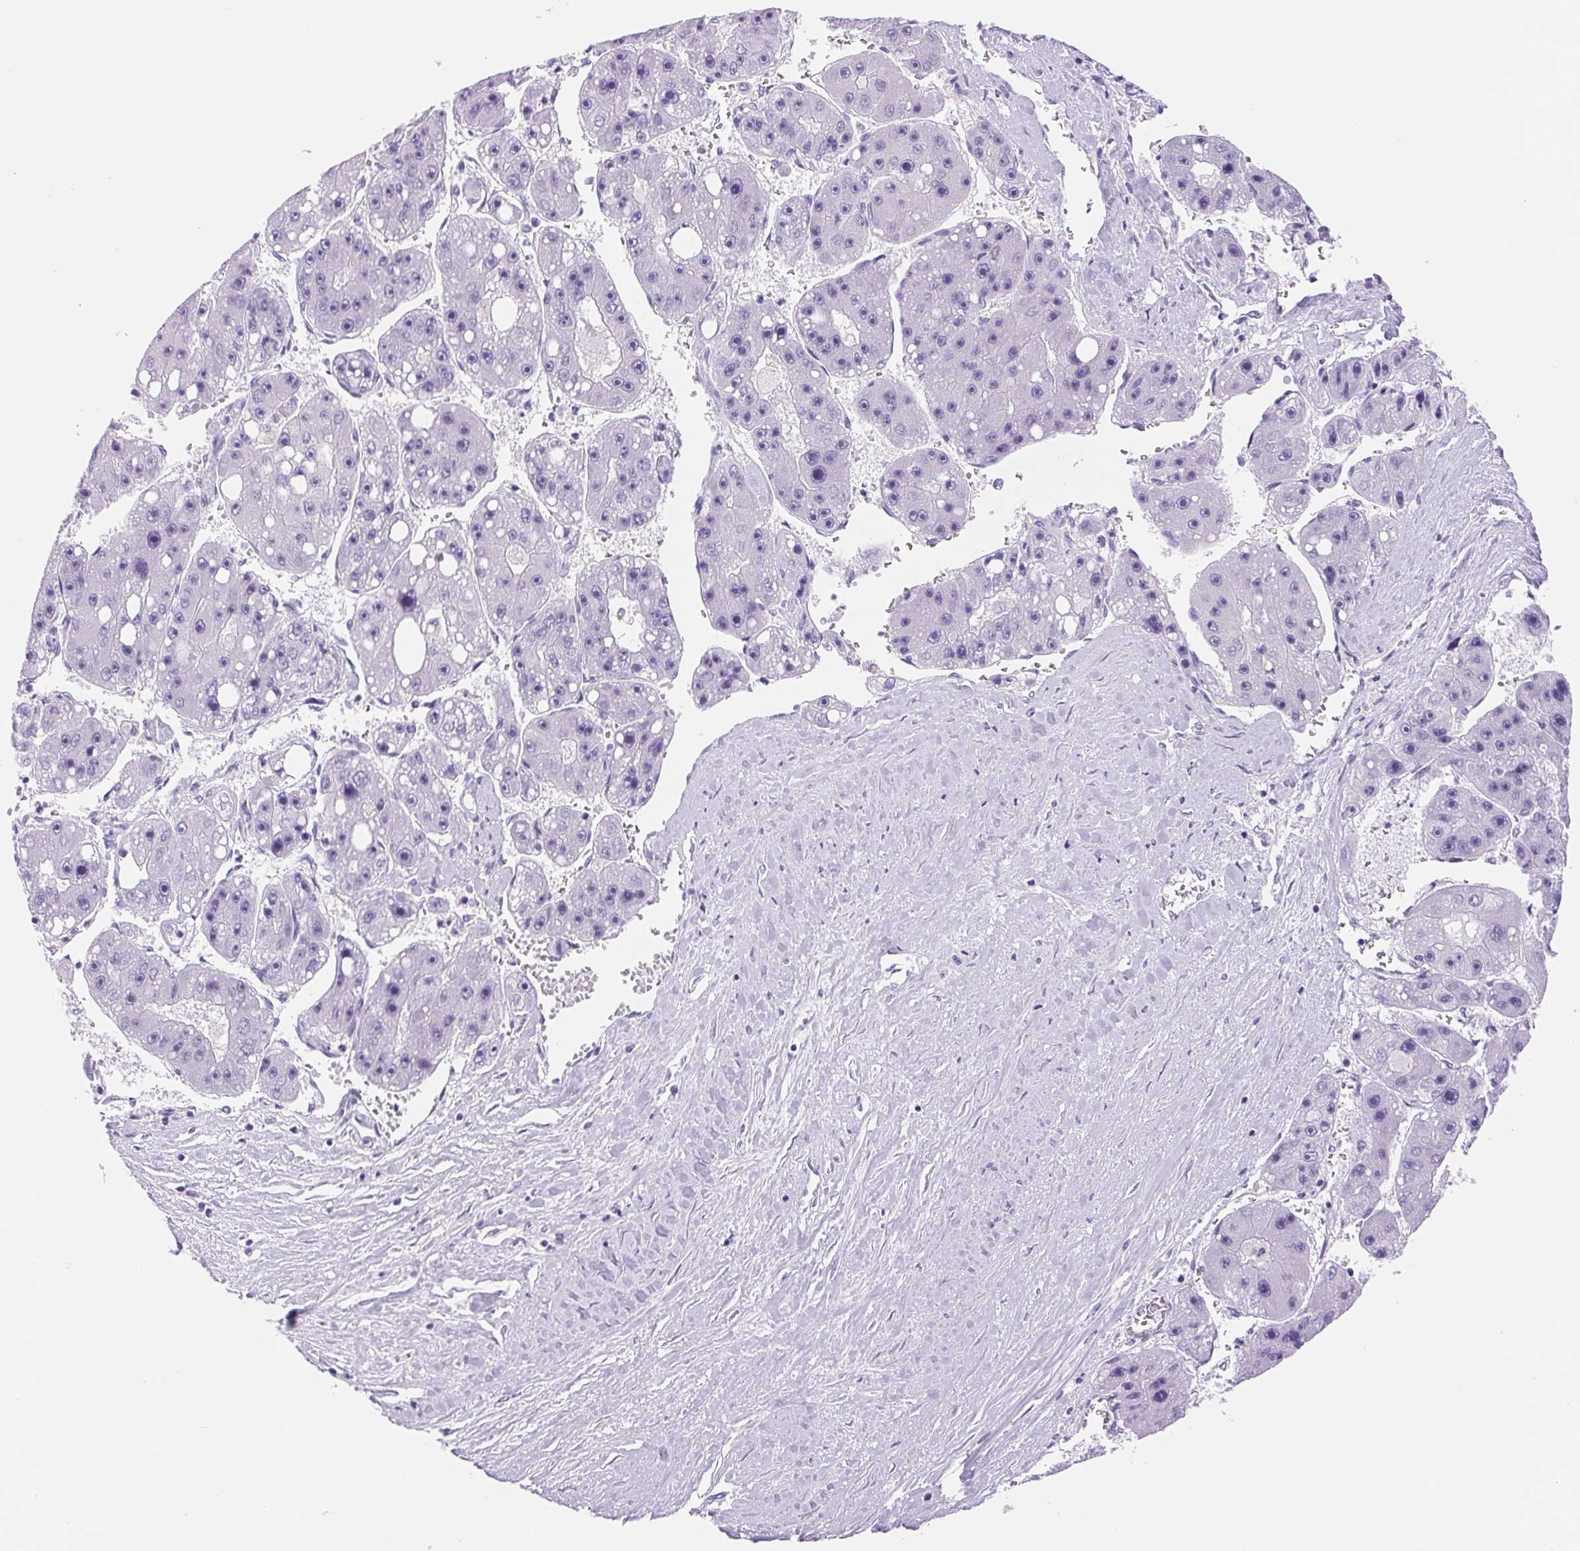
{"staining": {"intensity": "negative", "quantity": "none", "location": "none"}, "tissue": "liver cancer", "cell_type": "Tumor cells", "image_type": "cancer", "snomed": [{"axis": "morphology", "description": "Carcinoma, Hepatocellular, NOS"}, {"axis": "topography", "description": "Liver"}], "caption": "Immunohistochemistry of human liver cancer (hepatocellular carcinoma) shows no expression in tumor cells.", "gene": "SERPINB3", "patient": {"sex": "female", "age": 61}}